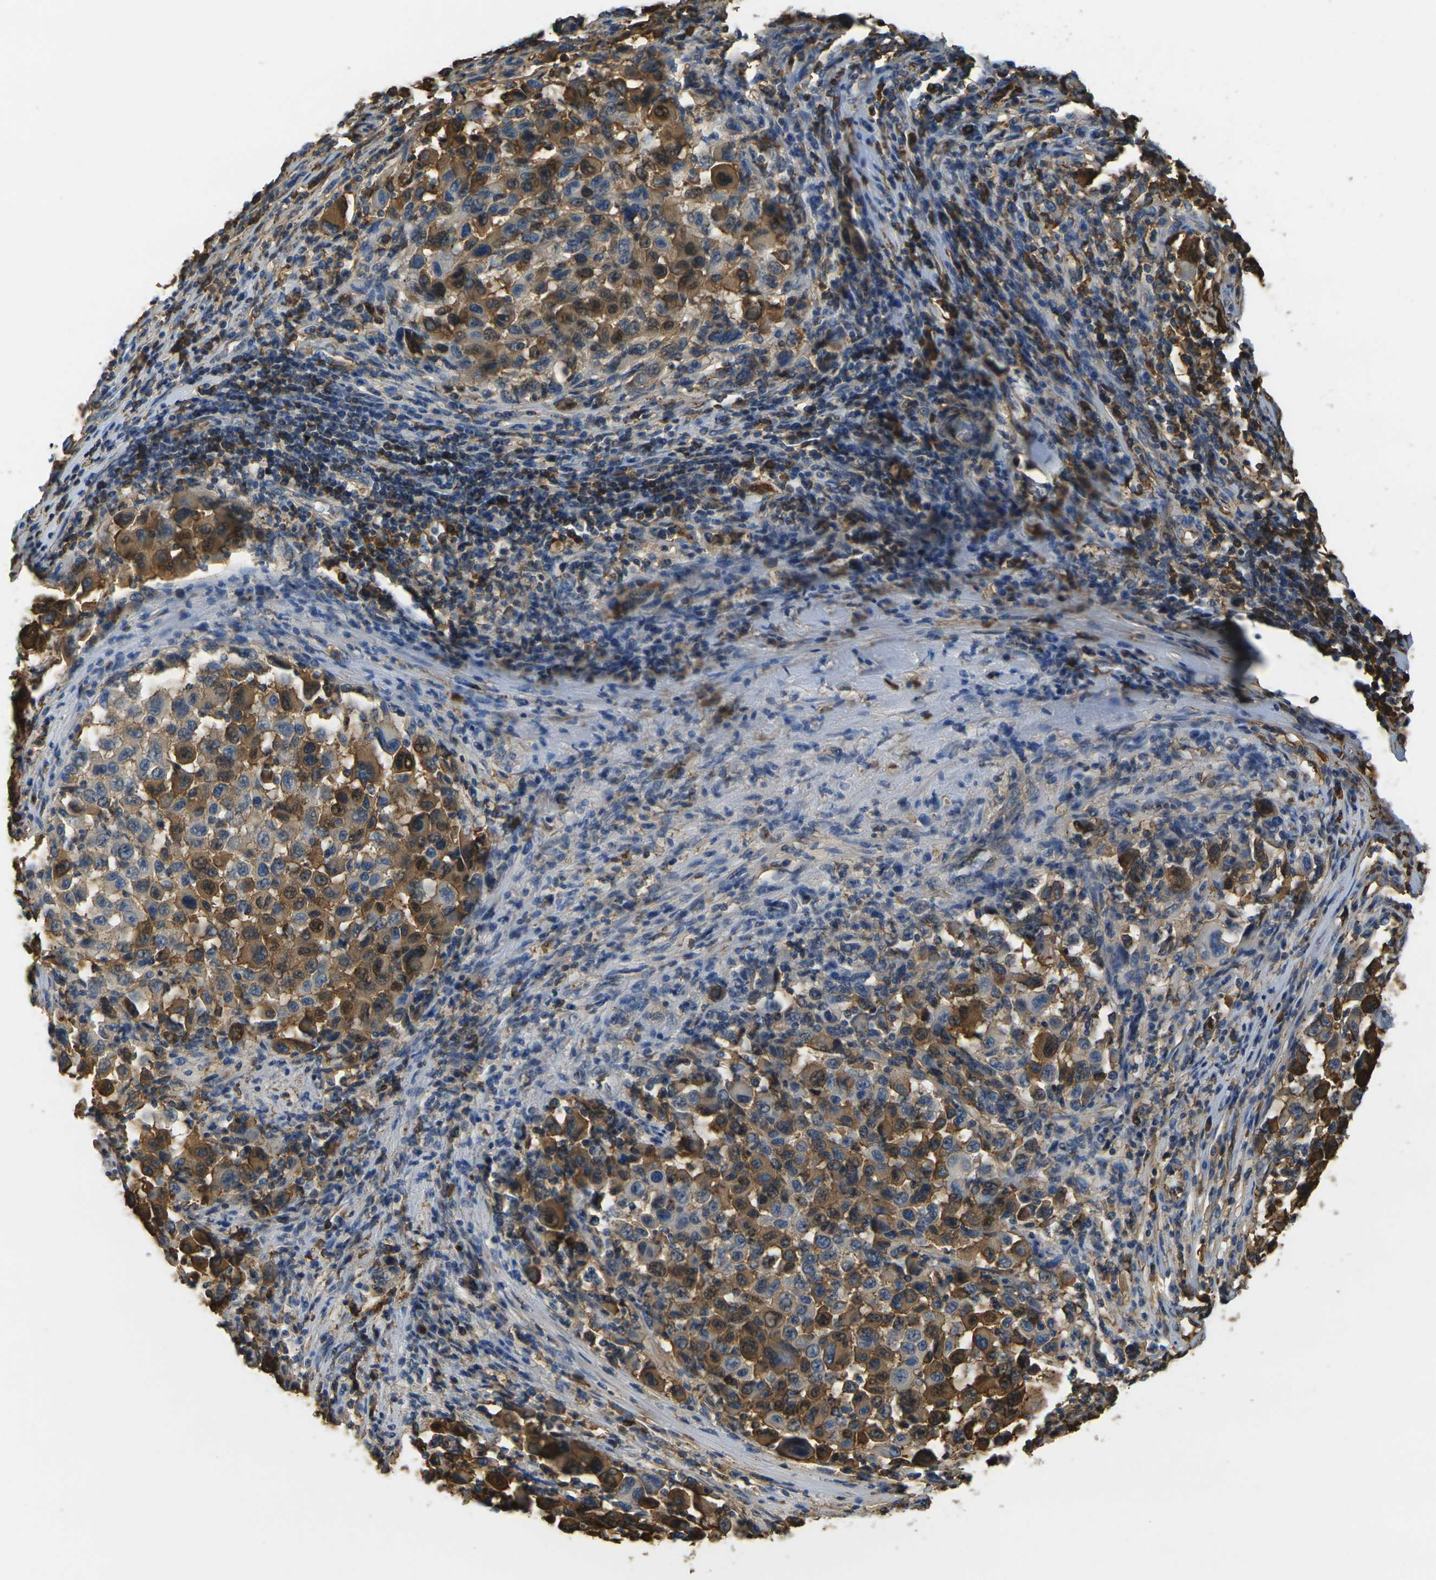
{"staining": {"intensity": "moderate", "quantity": "25%-75%", "location": "cytoplasmic/membranous"}, "tissue": "melanoma", "cell_type": "Tumor cells", "image_type": "cancer", "snomed": [{"axis": "morphology", "description": "Malignant melanoma, Metastatic site"}, {"axis": "topography", "description": "Lymph node"}], "caption": "This is a micrograph of immunohistochemistry staining of malignant melanoma (metastatic site), which shows moderate staining in the cytoplasmic/membranous of tumor cells.", "gene": "PLCD1", "patient": {"sex": "male", "age": 61}}